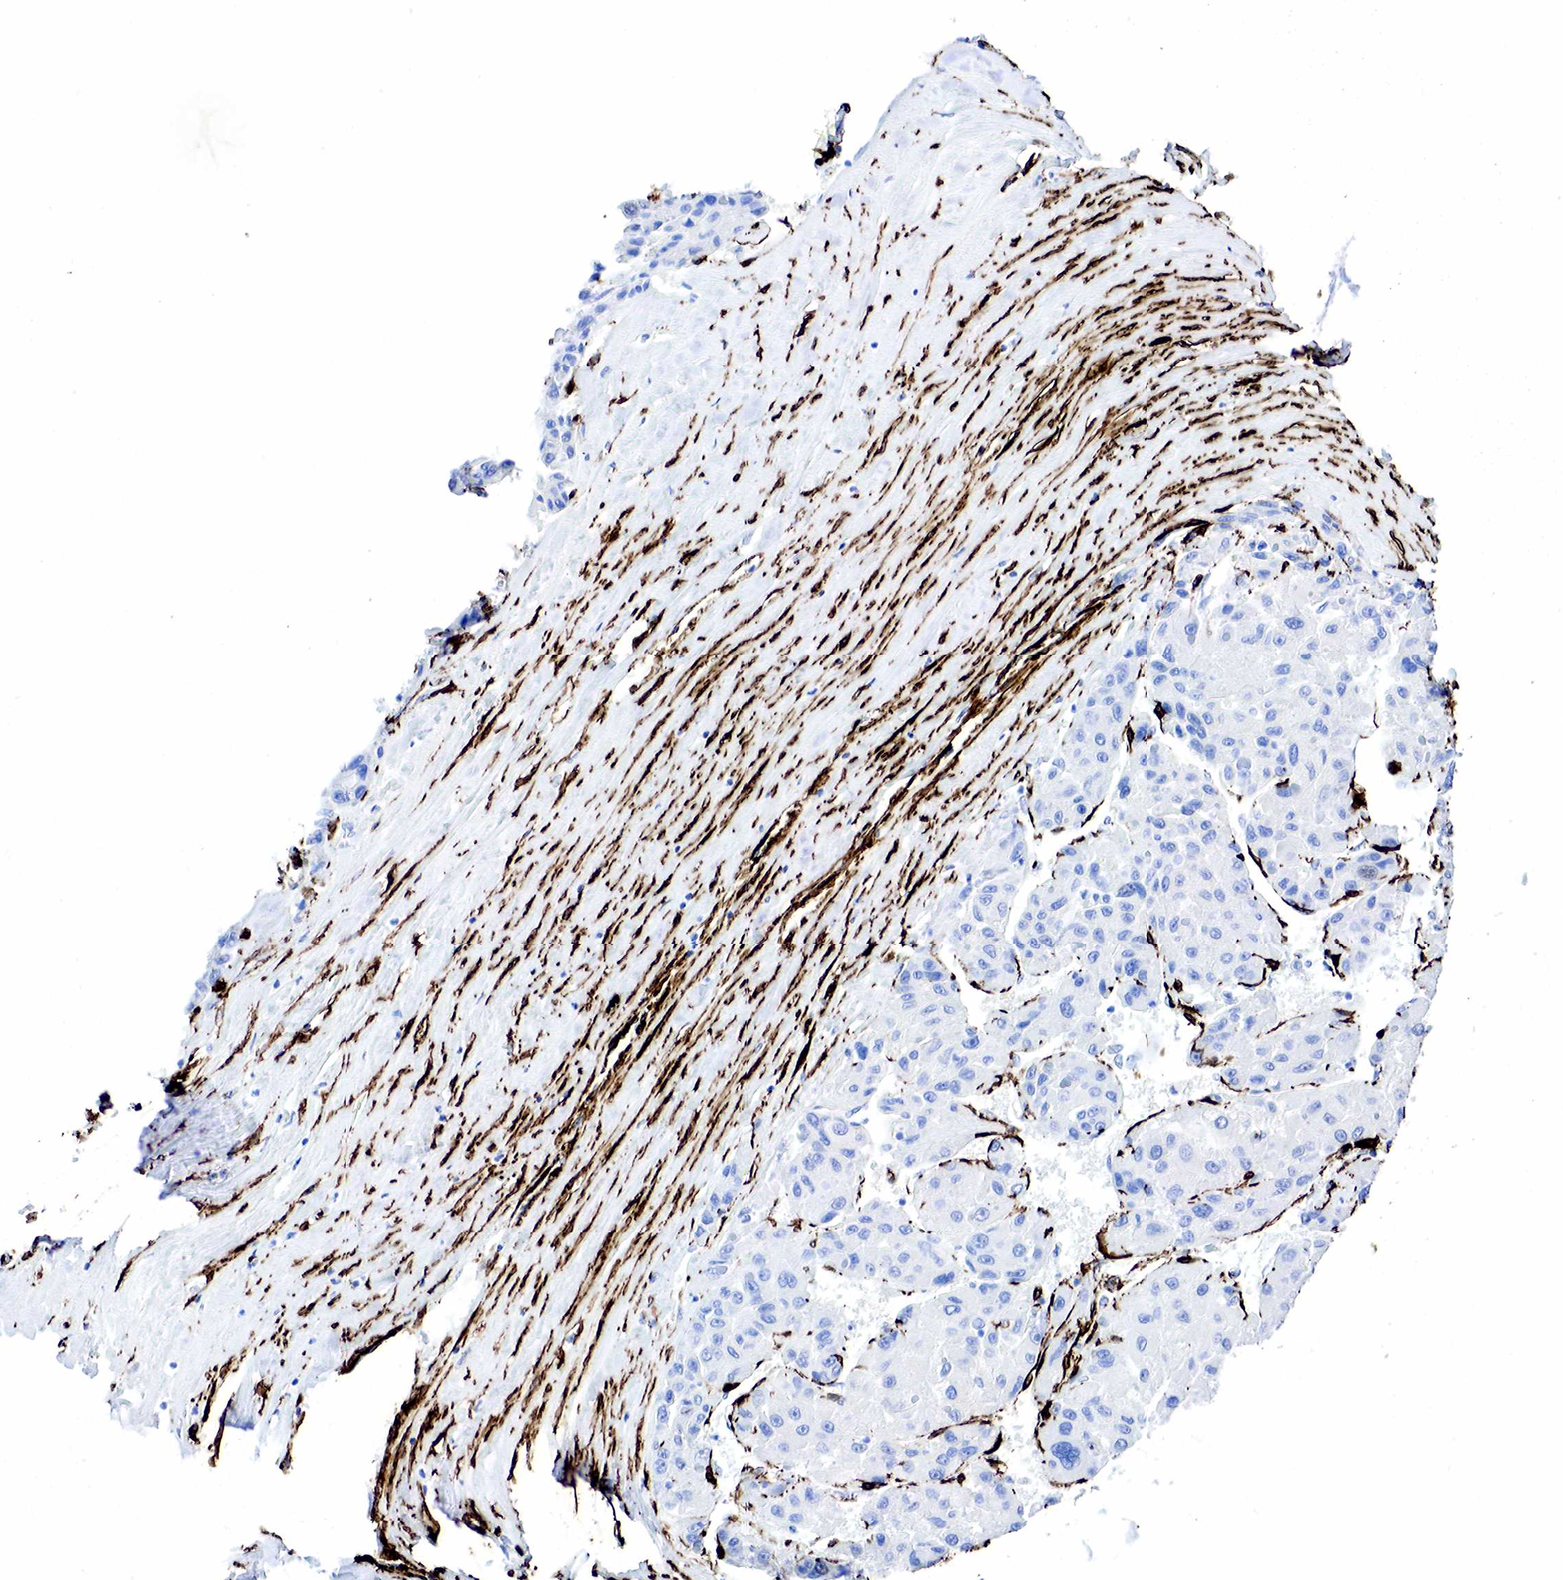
{"staining": {"intensity": "negative", "quantity": "none", "location": "none"}, "tissue": "liver cancer", "cell_type": "Tumor cells", "image_type": "cancer", "snomed": [{"axis": "morphology", "description": "Carcinoma, Hepatocellular, NOS"}, {"axis": "topography", "description": "Liver"}], "caption": "Liver cancer (hepatocellular carcinoma) stained for a protein using immunohistochemistry (IHC) shows no positivity tumor cells.", "gene": "ACTA2", "patient": {"sex": "male", "age": 64}}